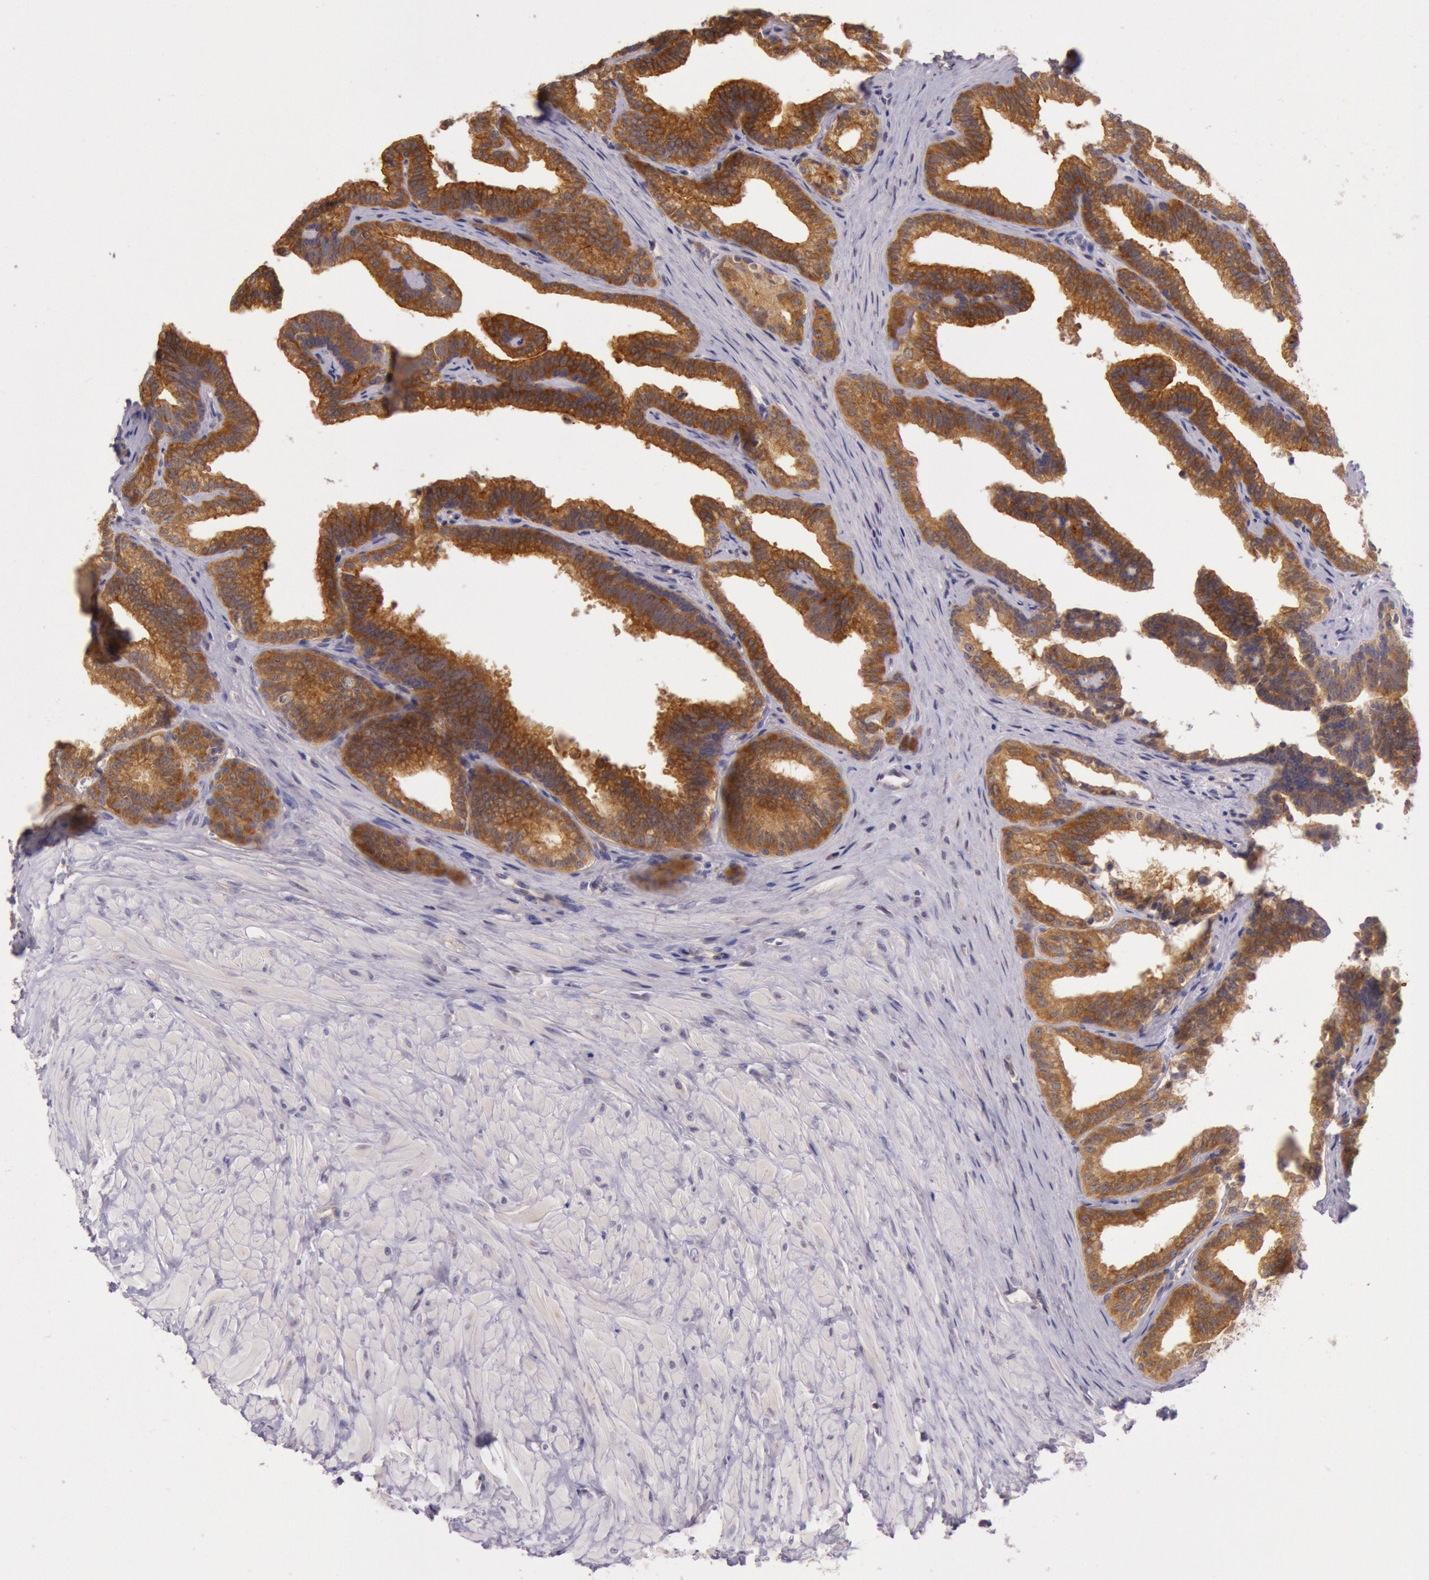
{"staining": {"intensity": "strong", "quantity": ">75%", "location": "cytoplasmic/membranous"}, "tissue": "seminal vesicle", "cell_type": "Glandular cells", "image_type": "normal", "snomed": [{"axis": "morphology", "description": "Normal tissue, NOS"}, {"axis": "topography", "description": "Seminal veicle"}], "caption": "This image exhibits IHC staining of normal human seminal vesicle, with high strong cytoplasmic/membranous positivity in about >75% of glandular cells.", "gene": "CDK16", "patient": {"sex": "male", "age": 26}}